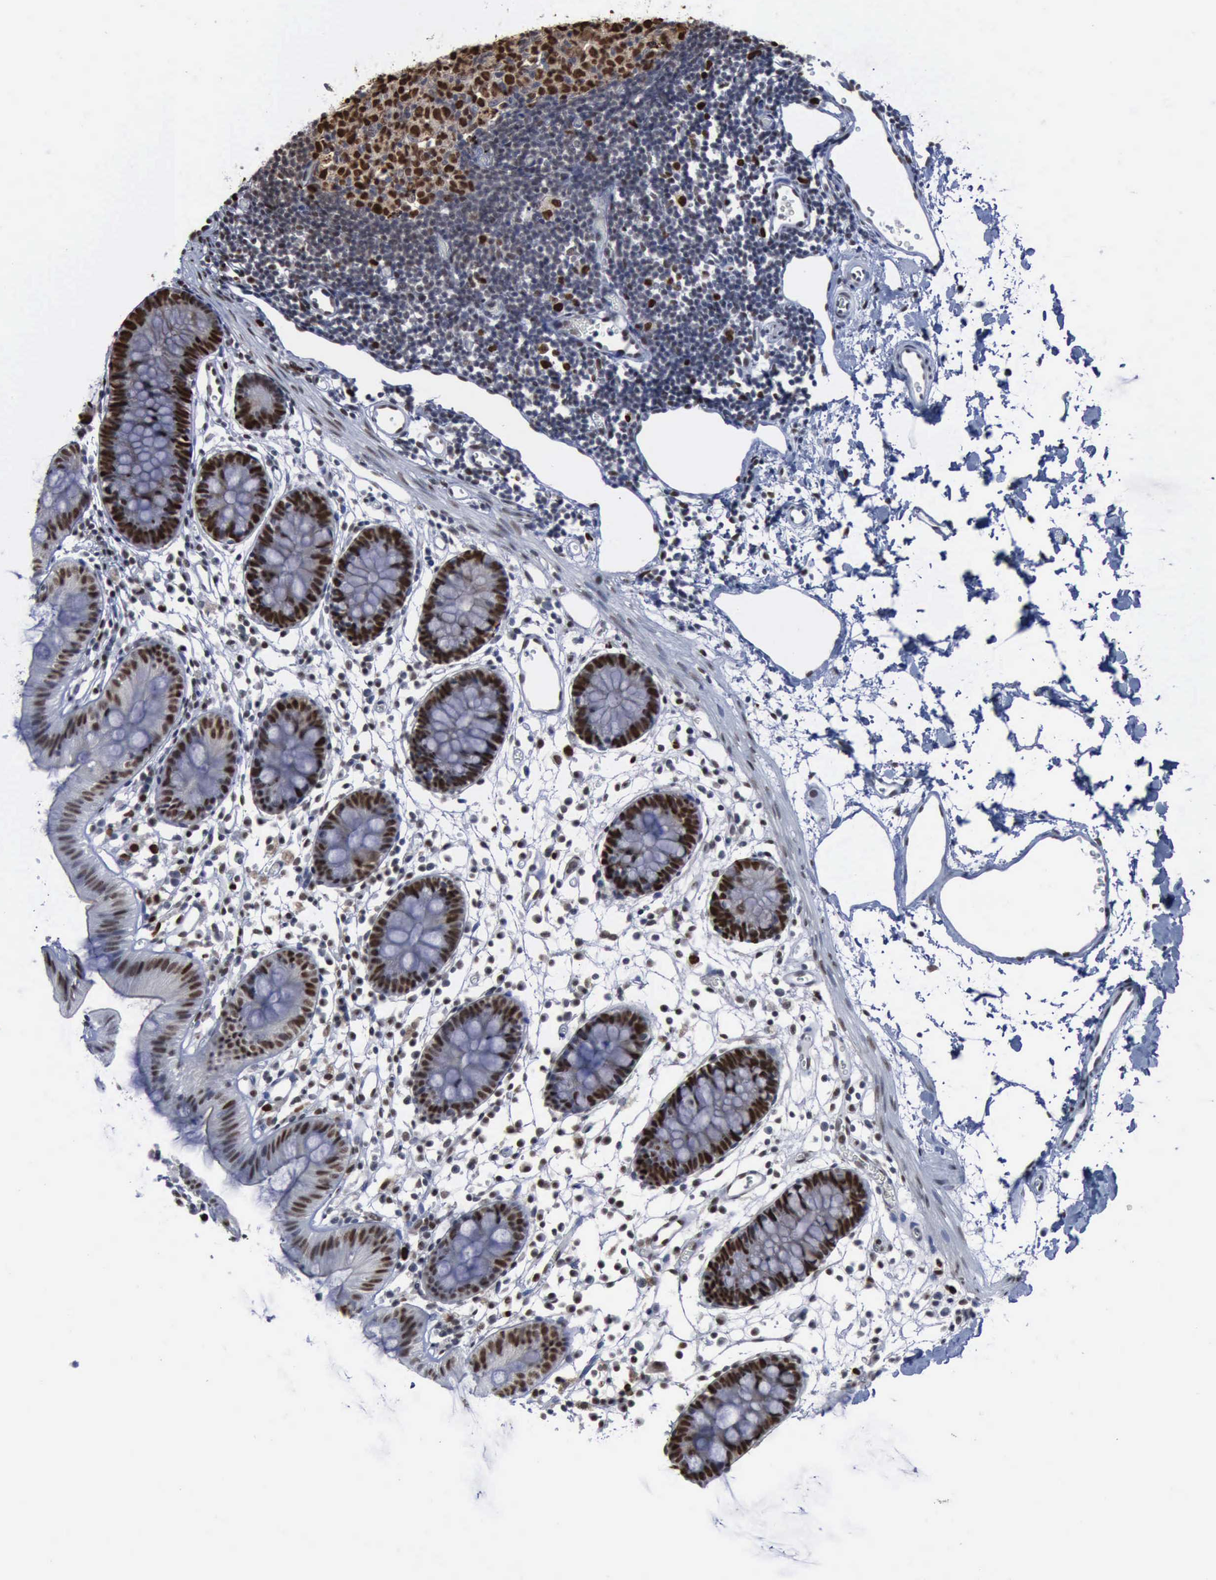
{"staining": {"intensity": "weak", "quantity": "<25%", "location": "nuclear"}, "tissue": "colon", "cell_type": "Endothelial cells", "image_type": "normal", "snomed": [{"axis": "morphology", "description": "Normal tissue, NOS"}, {"axis": "topography", "description": "Colon"}], "caption": "Endothelial cells are negative for brown protein staining in normal colon. Nuclei are stained in blue.", "gene": "PCNA", "patient": {"sex": "male", "age": 14}}